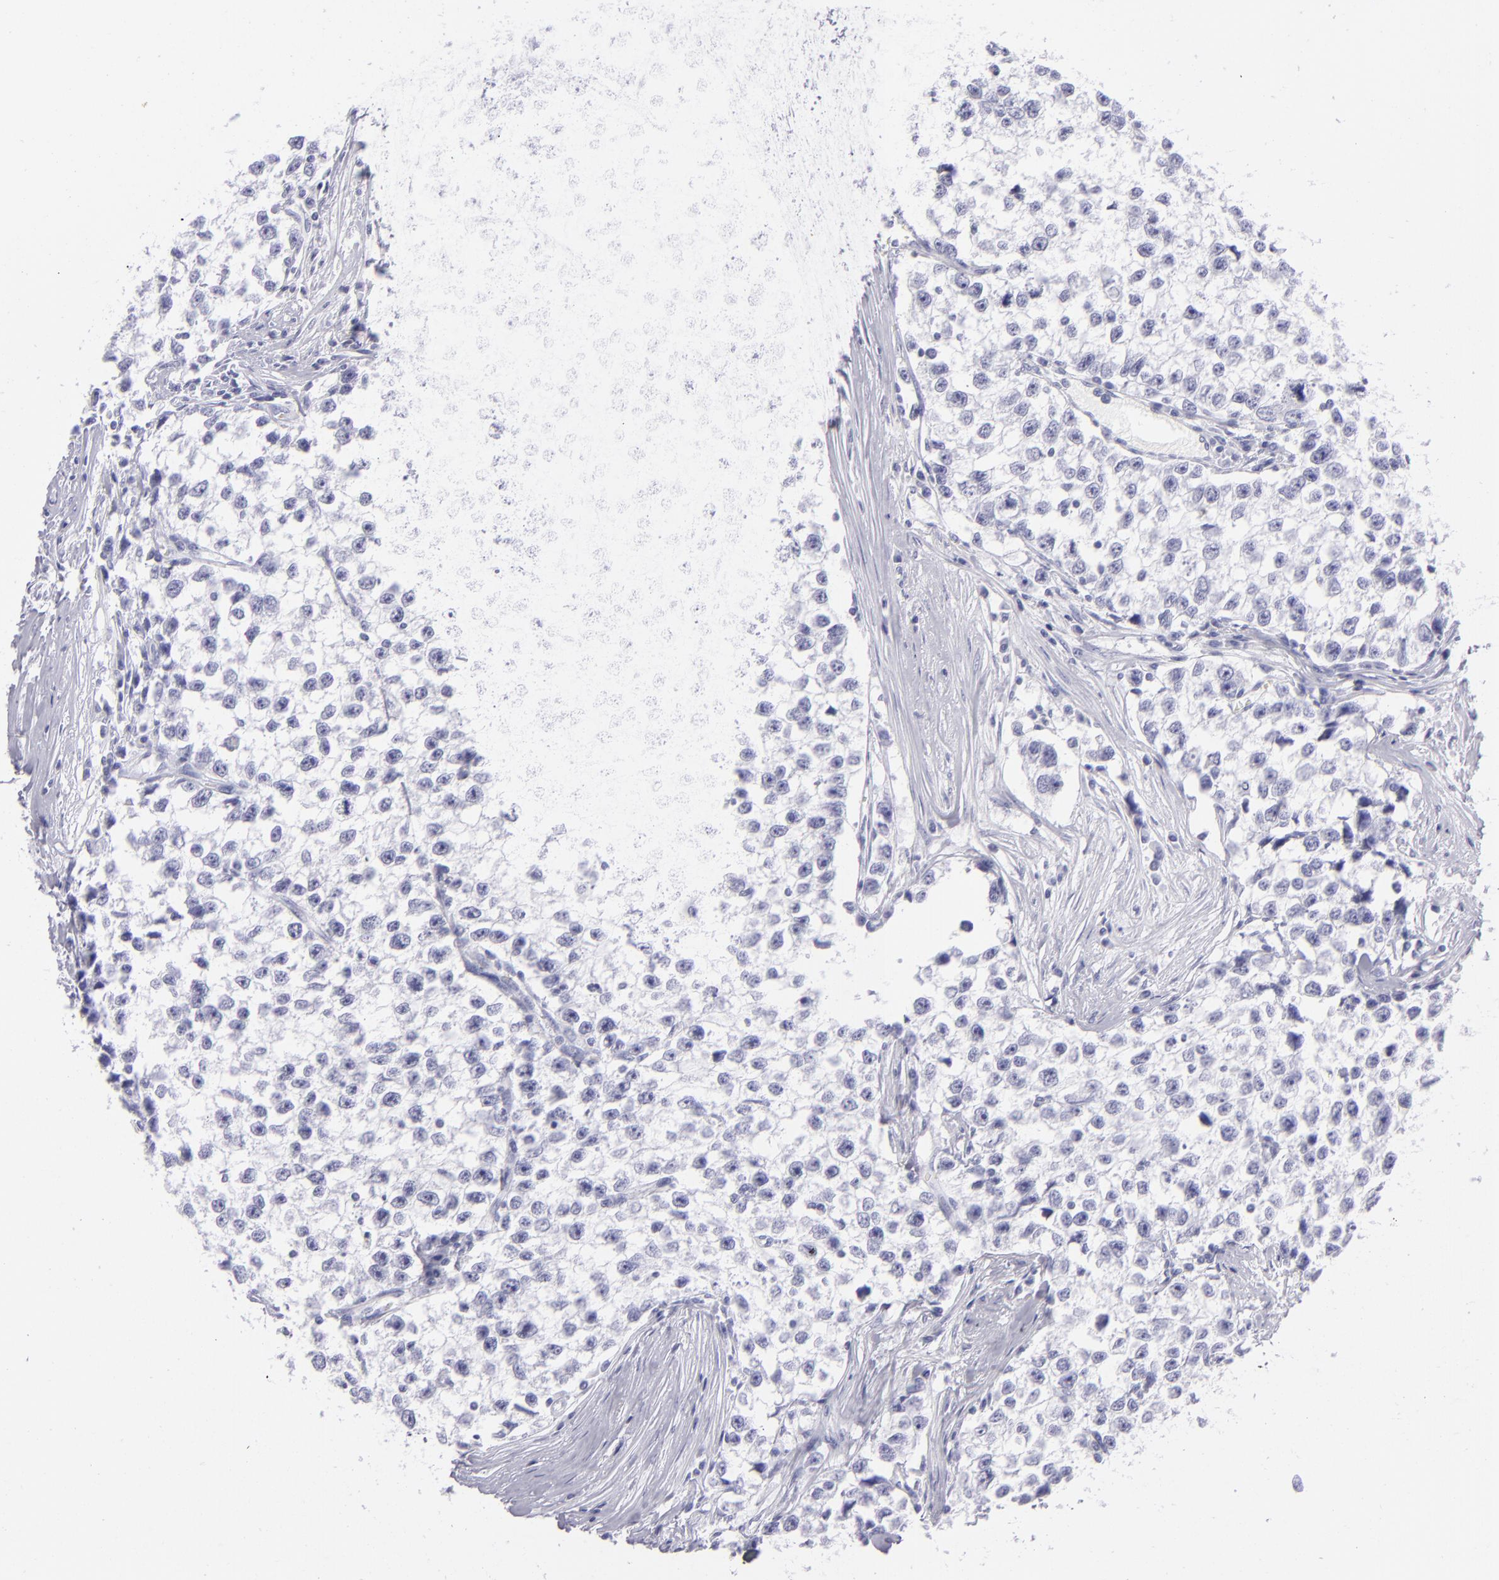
{"staining": {"intensity": "negative", "quantity": "none", "location": "none"}, "tissue": "testis cancer", "cell_type": "Tumor cells", "image_type": "cancer", "snomed": [{"axis": "morphology", "description": "Seminoma, NOS"}, {"axis": "morphology", "description": "Carcinoma, Embryonal, NOS"}, {"axis": "topography", "description": "Testis"}], "caption": "IHC image of testis embryonal carcinoma stained for a protein (brown), which exhibits no expression in tumor cells.", "gene": "PVALB", "patient": {"sex": "male", "age": 30}}